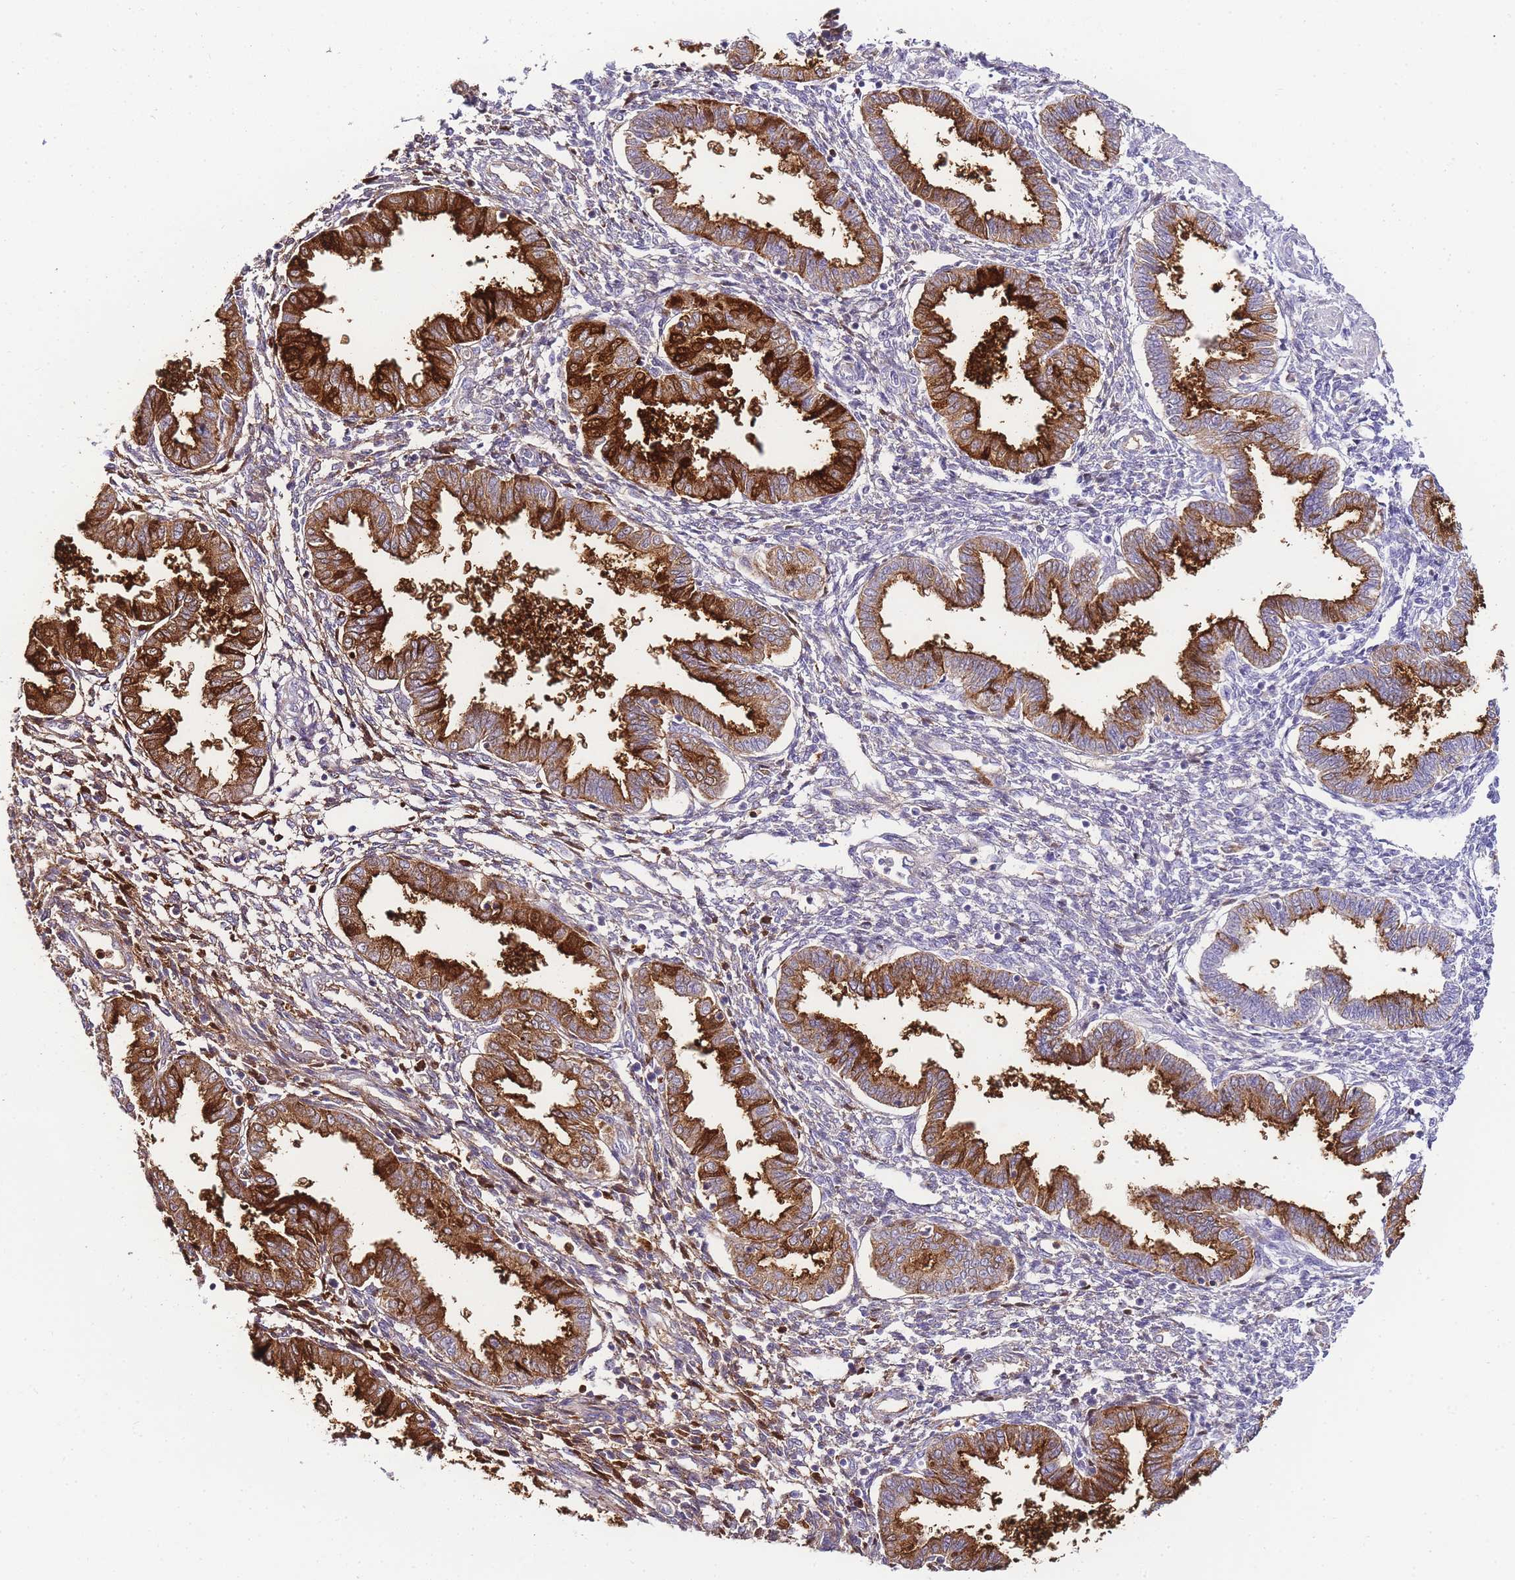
{"staining": {"intensity": "negative", "quantity": "none", "location": "none"}, "tissue": "endometrium", "cell_type": "Cells in endometrial stroma", "image_type": "normal", "snomed": [{"axis": "morphology", "description": "Normal tissue, NOS"}, {"axis": "topography", "description": "Endometrium"}], "caption": "Benign endometrium was stained to show a protein in brown. There is no significant positivity in cells in endometrial stroma. The staining was performed using DAB to visualize the protein expression in brown, while the nuclei were stained in blue with hematoxylin (Magnification: 20x).", "gene": "DPP4", "patient": {"sex": "female", "age": 33}}